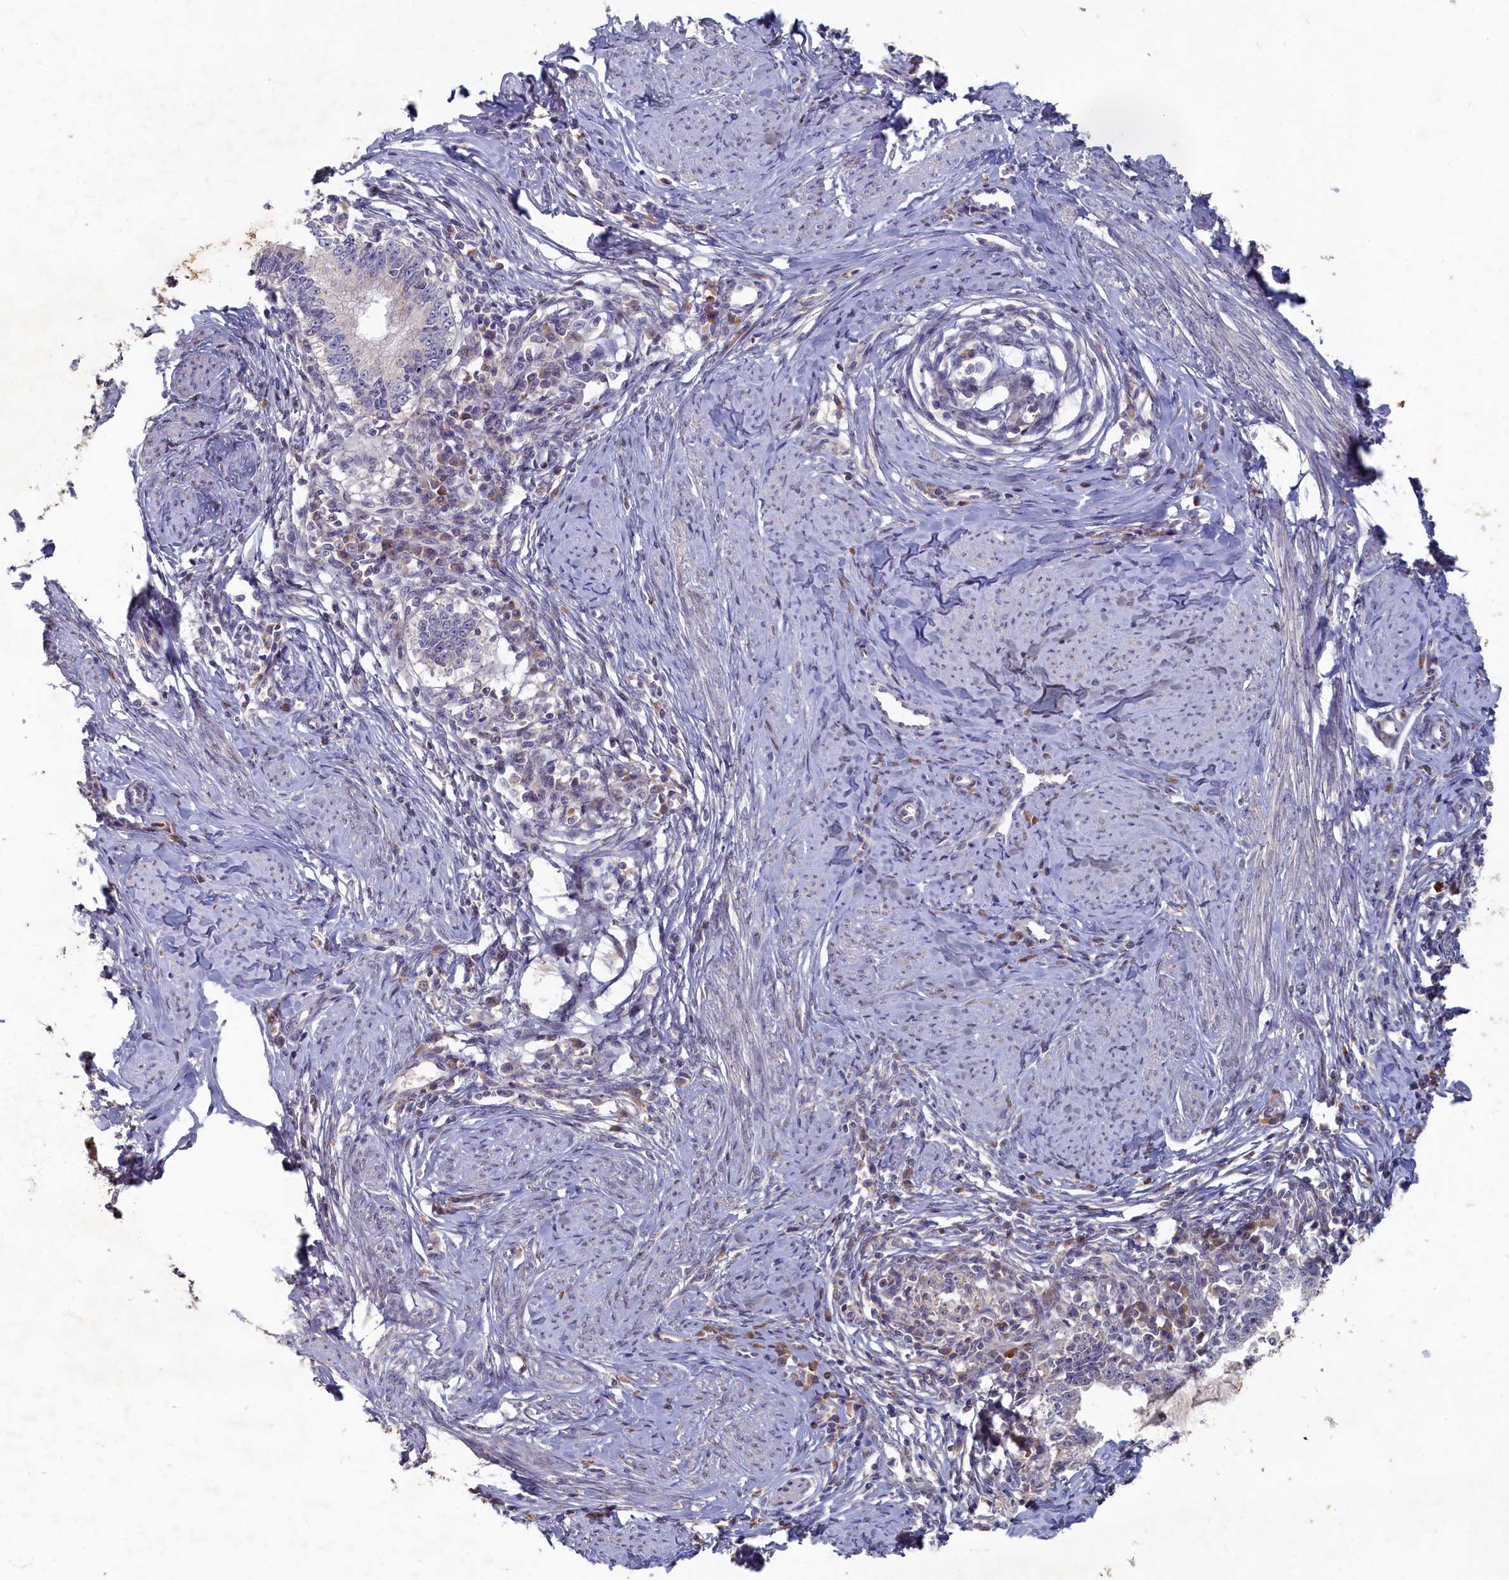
{"staining": {"intensity": "negative", "quantity": "none", "location": "none"}, "tissue": "cervical cancer", "cell_type": "Tumor cells", "image_type": "cancer", "snomed": [{"axis": "morphology", "description": "Adenocarcinoma, NOS"}, {"axis": "topography", "description": "Cervix"}], "caption": "Micrograph shows no protein staining in tumor cells of cervical cancer tissue.", "gene": "HUNK", "patient": {"sex": "female", "age": 36}}